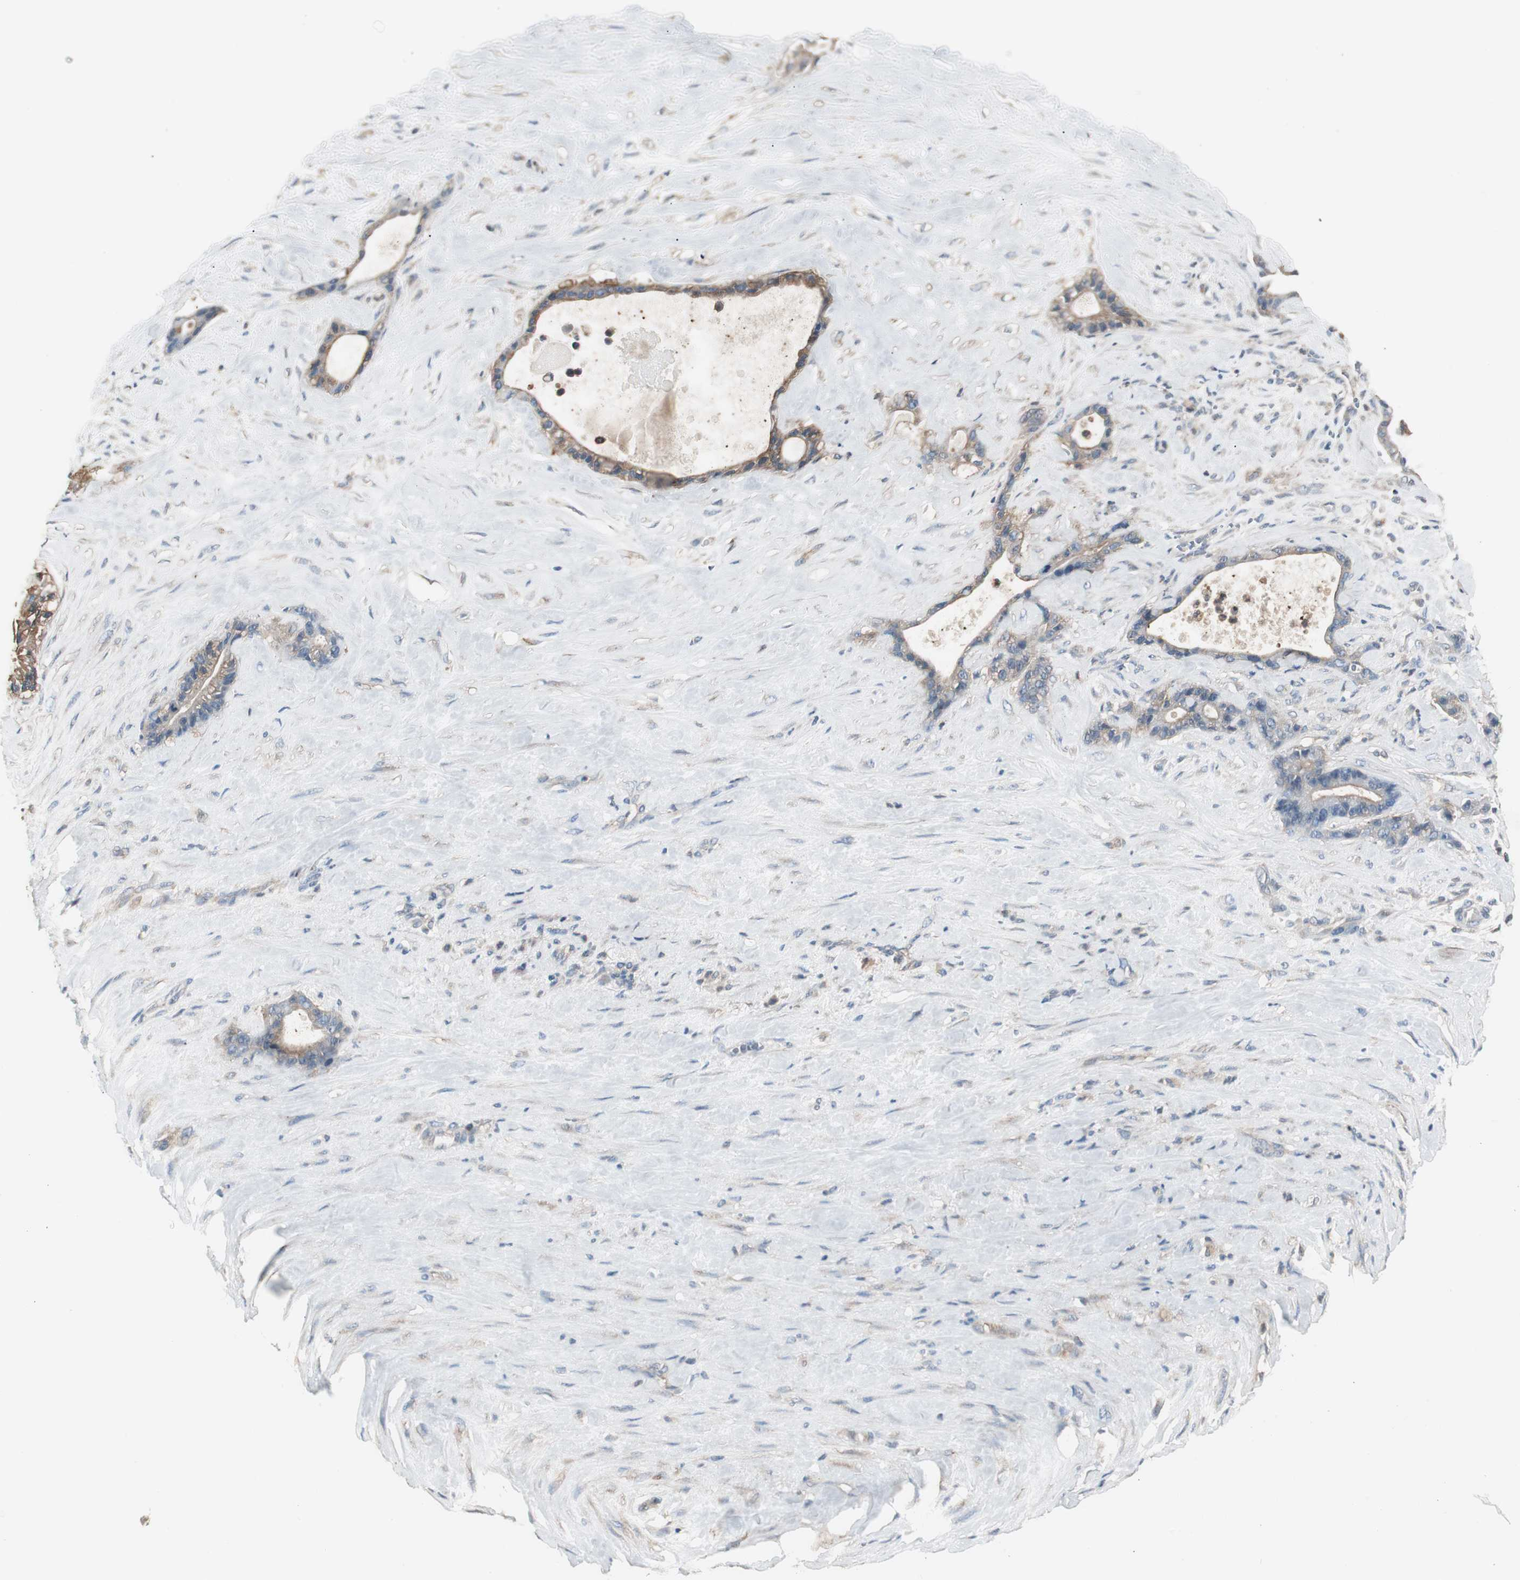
{"staining": {"intensity": "moderate", "quantity": "25%-75%", "location": "cytoplasmic/membranous"}, "tissue": "liver cancer", "cell_type": "Tumor cells", "image_type": "cancer", "snomed": [{"axis": "morphology", "description": "Cholangiocarcinoma"}, {"axis": "topography", "description": "Liver"}], "caption": "Immunohistochemistry of liver cholangiocarcinoma exhibits medium levels of moderate cytoplasmic/membranous positivity in about 25%-75% of tumor cells. (brown staining indicates protein expression, while blue staining denotes nuclei).", "gene": "CAPNS1", "patient": {"sex": "female", "age": 55}}